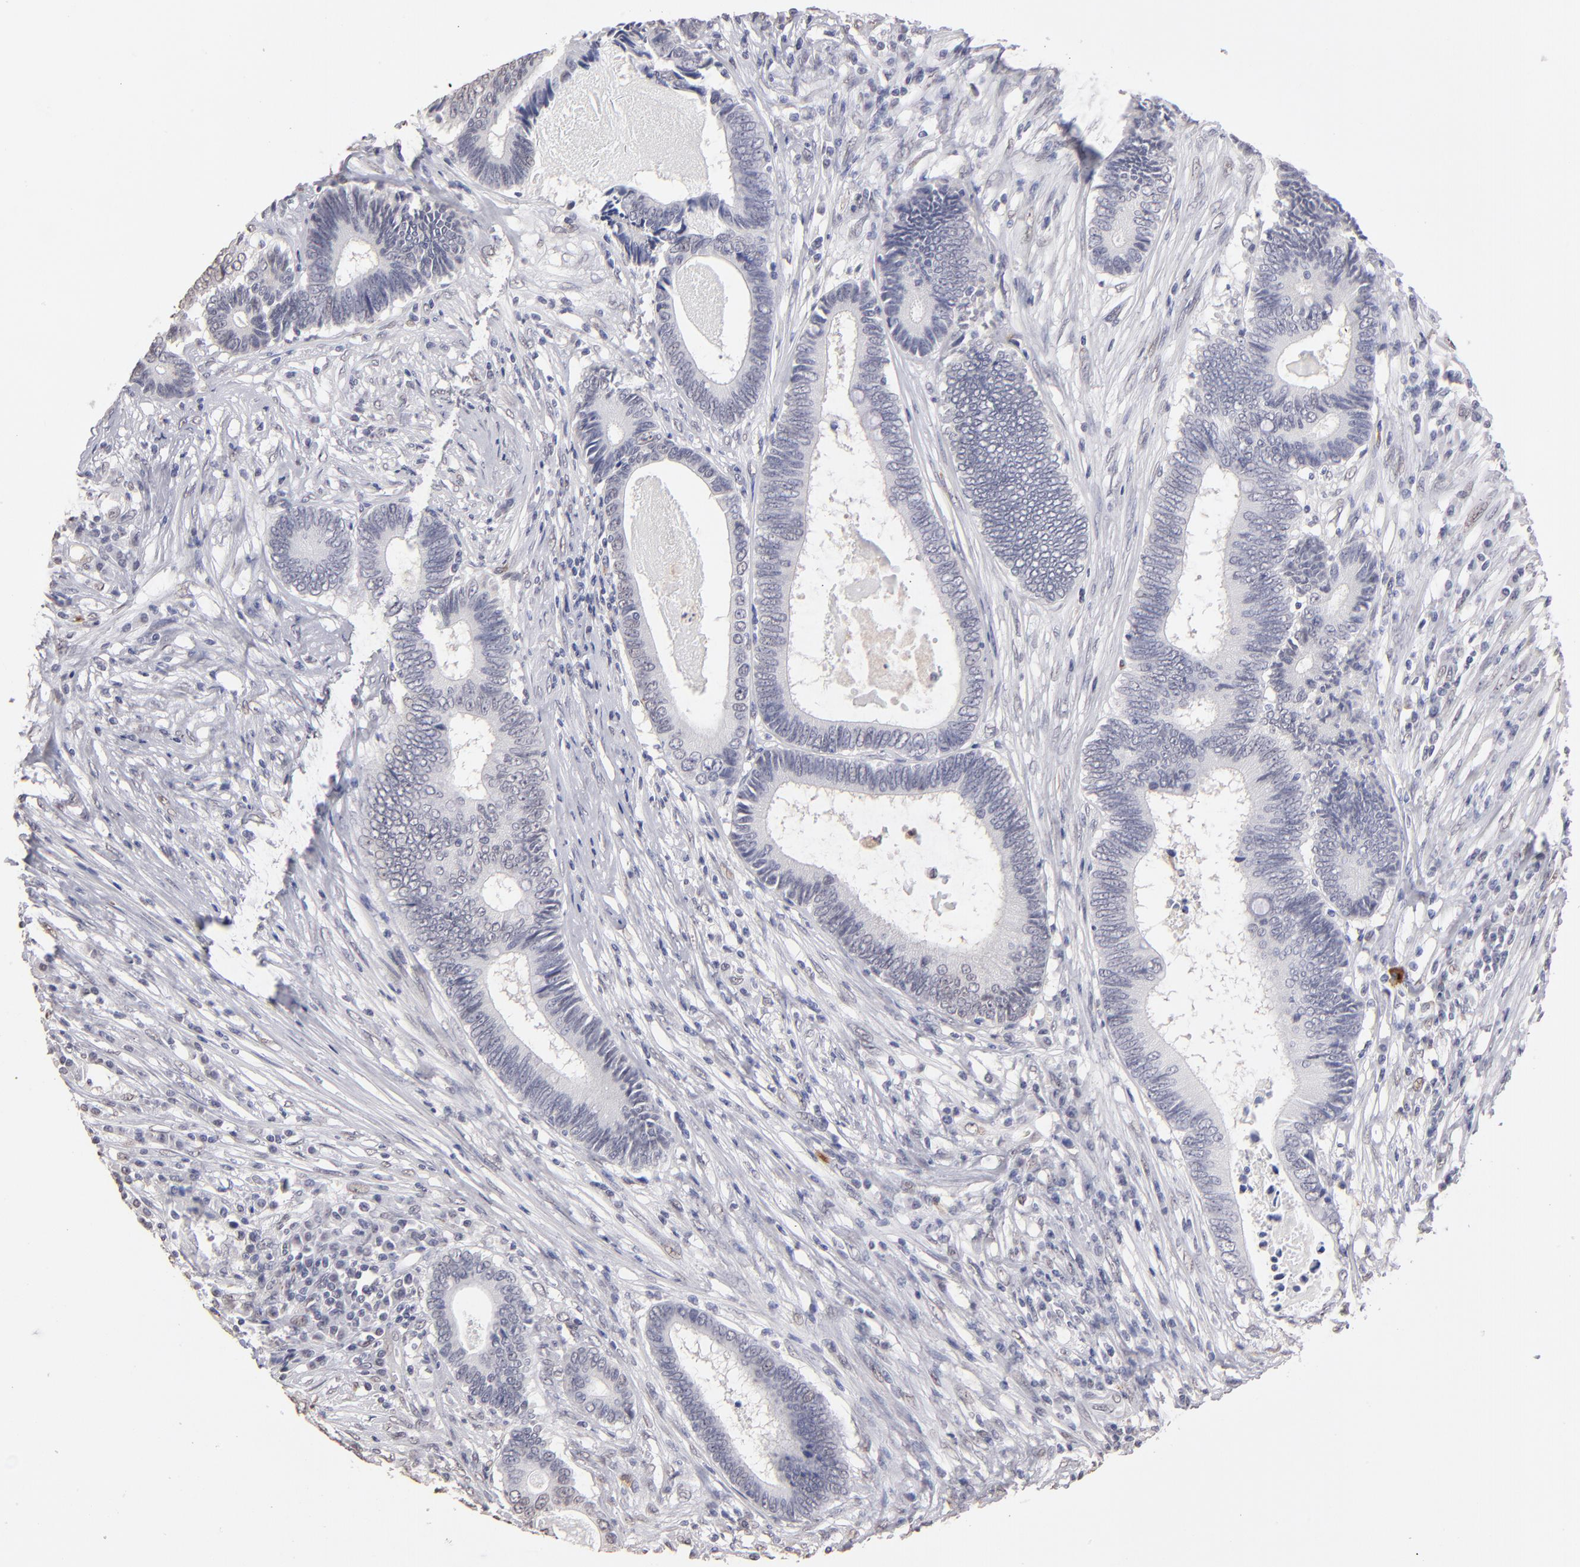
{"staining": {"intensity": "negative", "quantity": "none", "location": "none"}, "tissue": "colorectal cancer", "cell_type": "Tumor cells", "image_type": "cancer", "snomed": [{"axis": "morphology", "description": "Adenocarcinoma, NOS"}, {"axis": "topography", "description": "Colon"}], "caption": "Human colorectal cancer stained for a protein using immunohistochemistry (IHC) demonstrates no positivity in tumor cells.", "gene": "MGAM", "patient": {"sex": "female", "age": 78}}